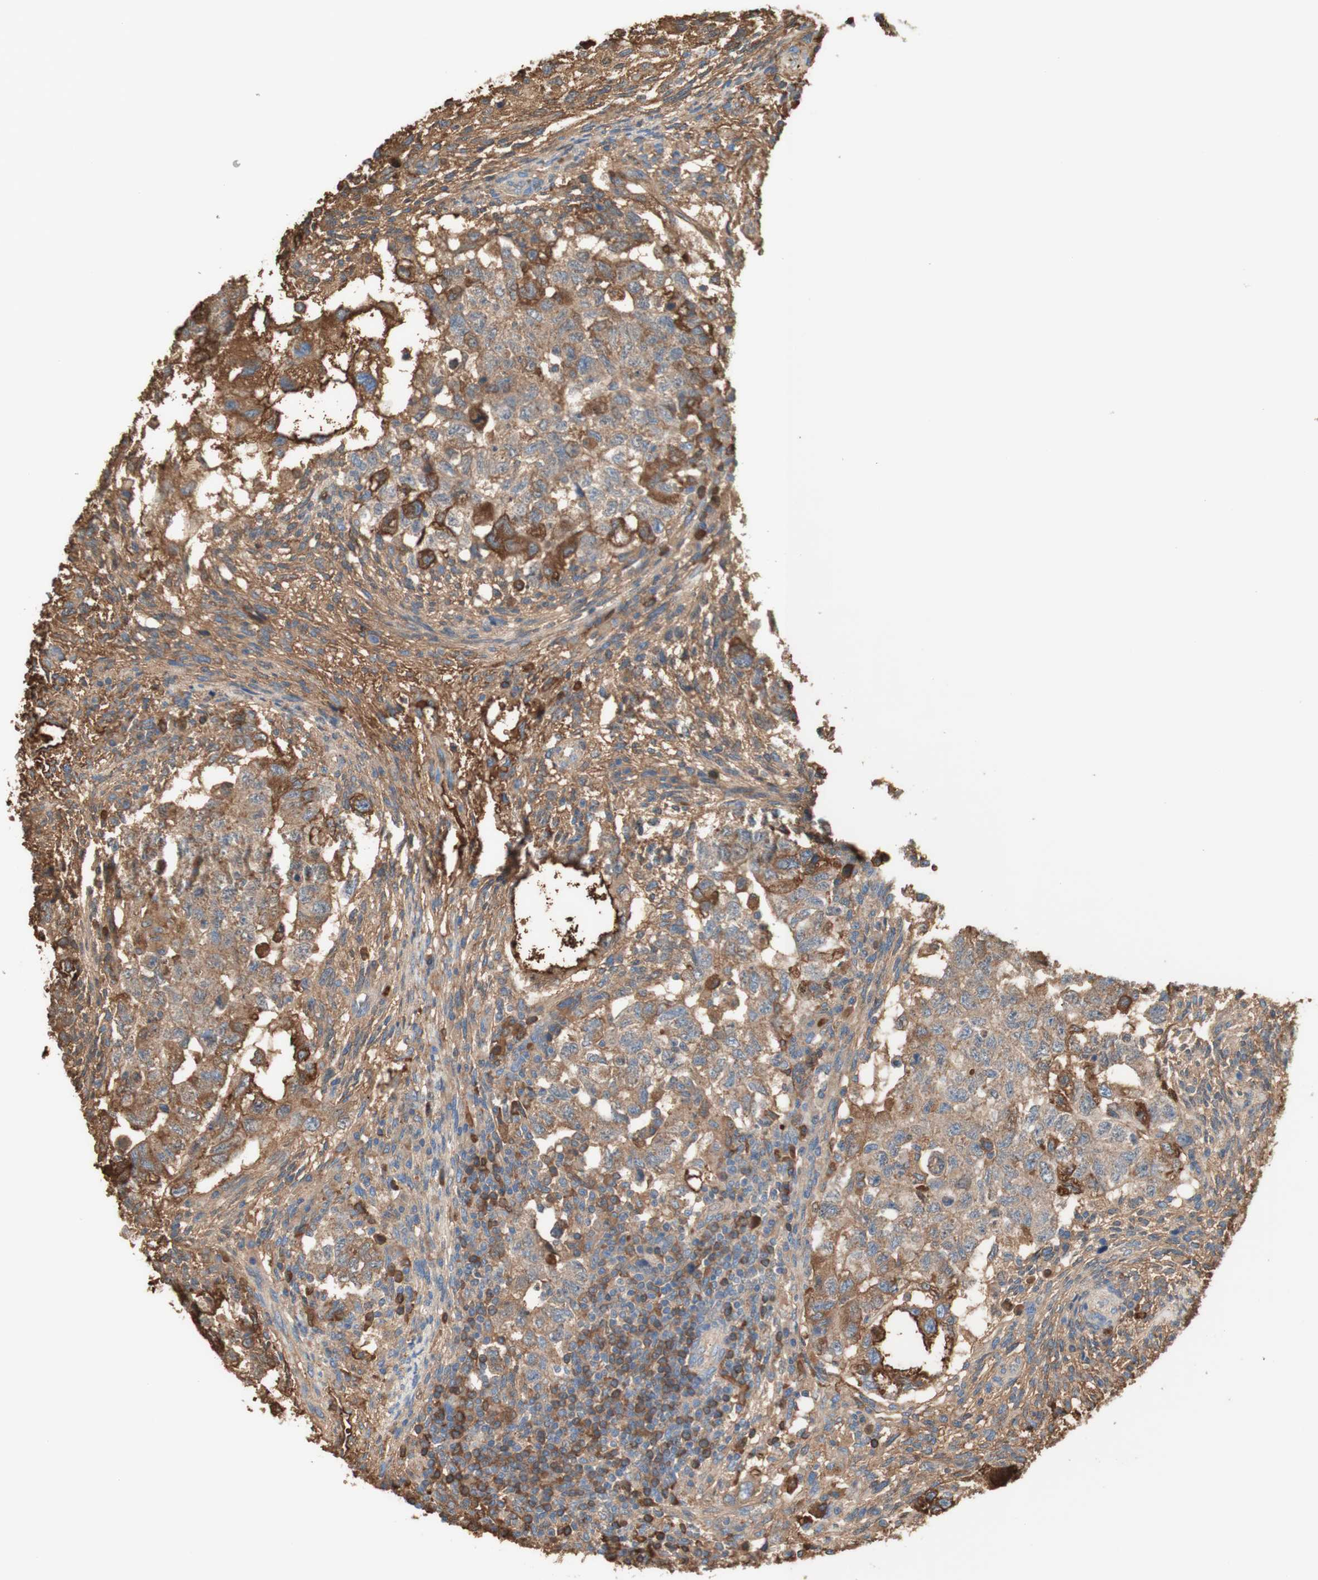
{"staining": {"intensity": "moderate", "quantity": ">75%", "location": "none"}, "tissue": "testis cancer", "cell_type": "Tumor cells", "image_type": "cancer", "snomed": [{"axis": "morphology", "description": "Normal tissue, NOS"}, {"axis": "morphology", "description": "Carcinoma, Embryonal, NOS"}, {"axis": "topography", "description": "Testis"}], "caption": "IHC staining of embryonal carcinoma (testis), which exhibits medium levels of moderate None staining in about >75% of tumor cells indicating moderate None protein expression. The staining was performed using DAB (3,3'-diaminobenzidine) (brown) for protein detection and nuclei were counterstained in hematoxylin (blue).", "gene": "KNG1", "patient": {"sex": "male", "age": 36}}